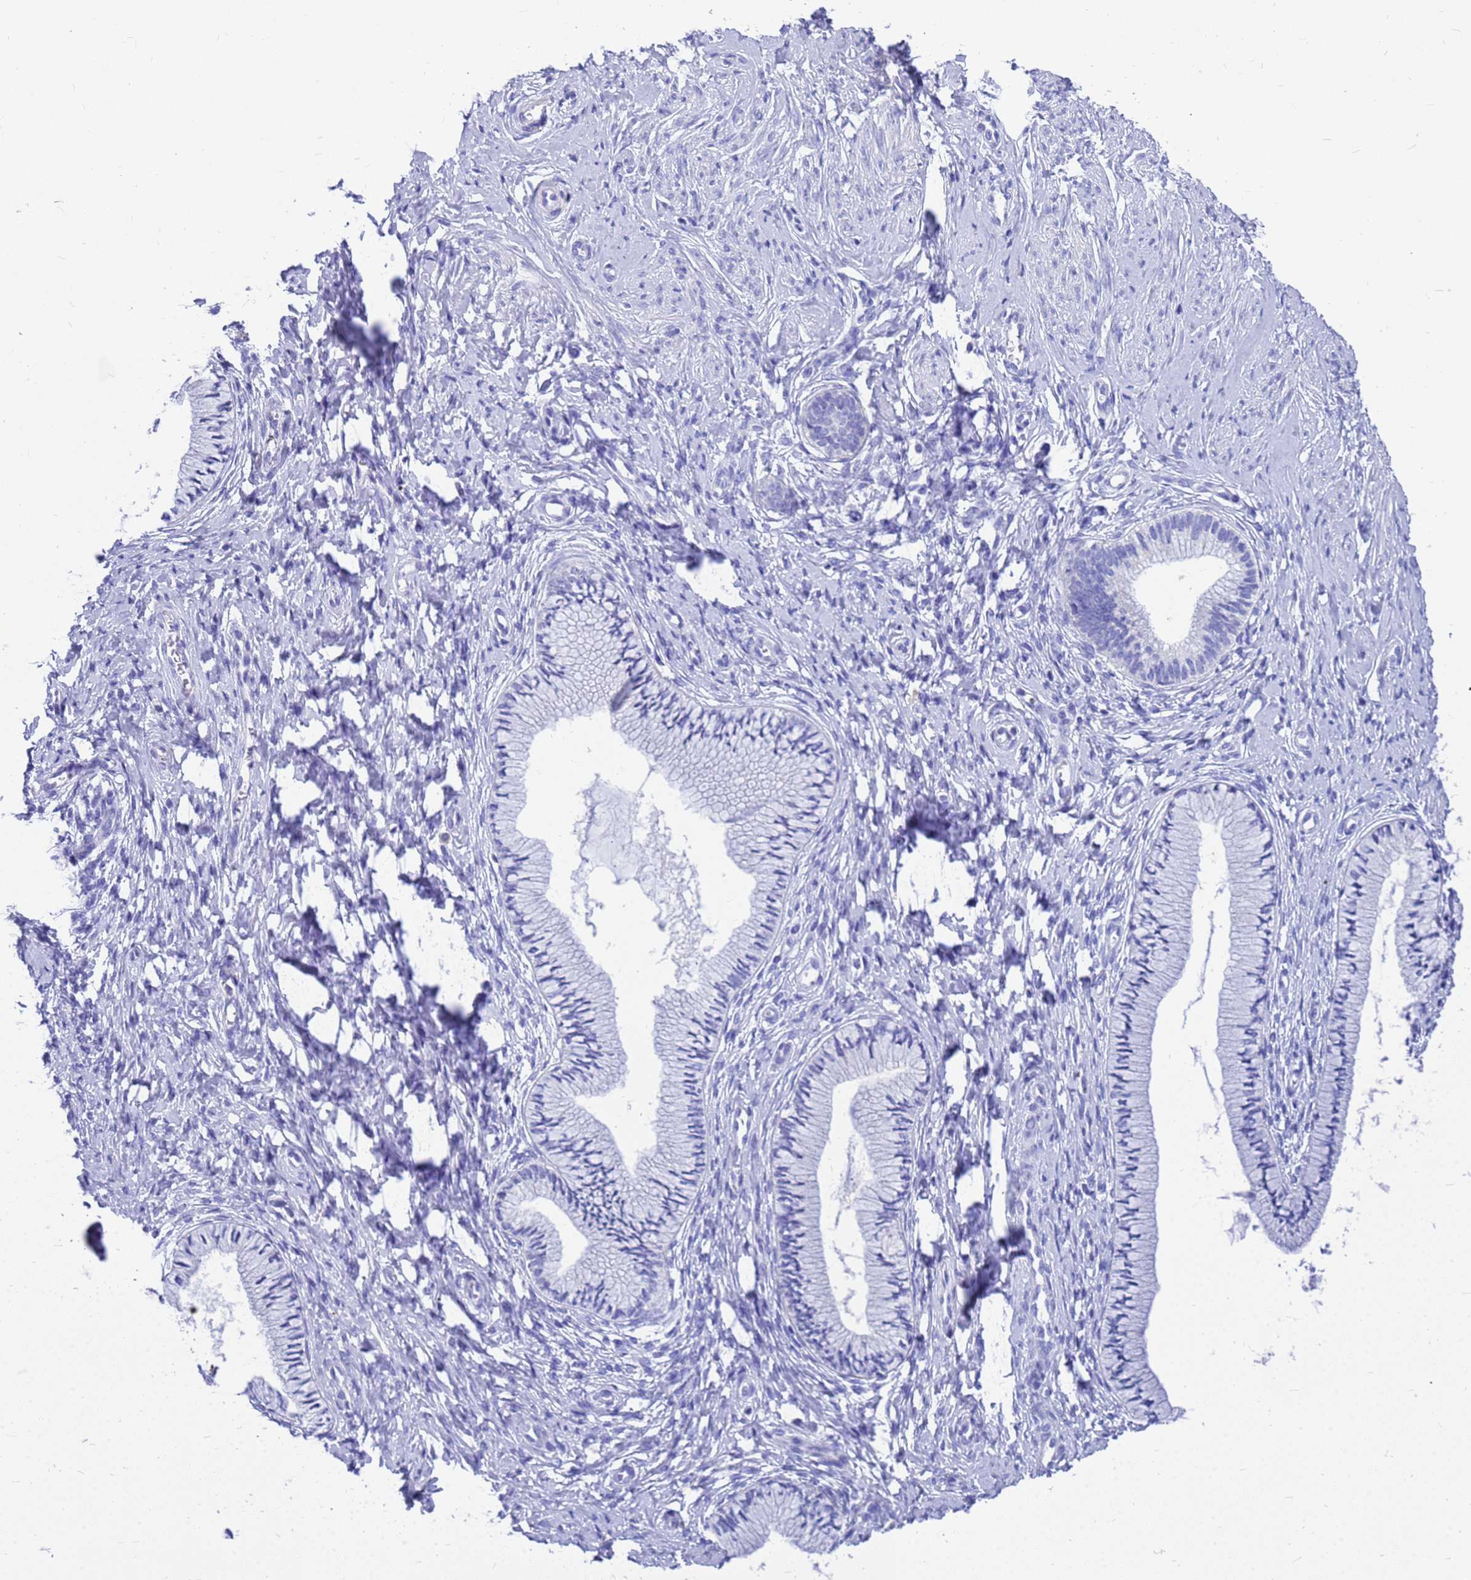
{"staining": {"intensity": "negative", "quantity": "none", "location": "none"}, "tissue": "cervix", "cell_type": "Glandular cells", "image_type": "normal", "snomed": [{"axis": "morphology", "description": "Normal tissue, NOS"}, {"axis": "topography", "description": "Cervix"}], "caption": "Immunohistochemistry (IHC) of benign human cervix reveals no expression in glandular cells. (DAB (3,3'-diaminobenzidine) IHC, high magnification).", "gene": "OR52E2", "patient": {"sex": "female", "age": 36}}